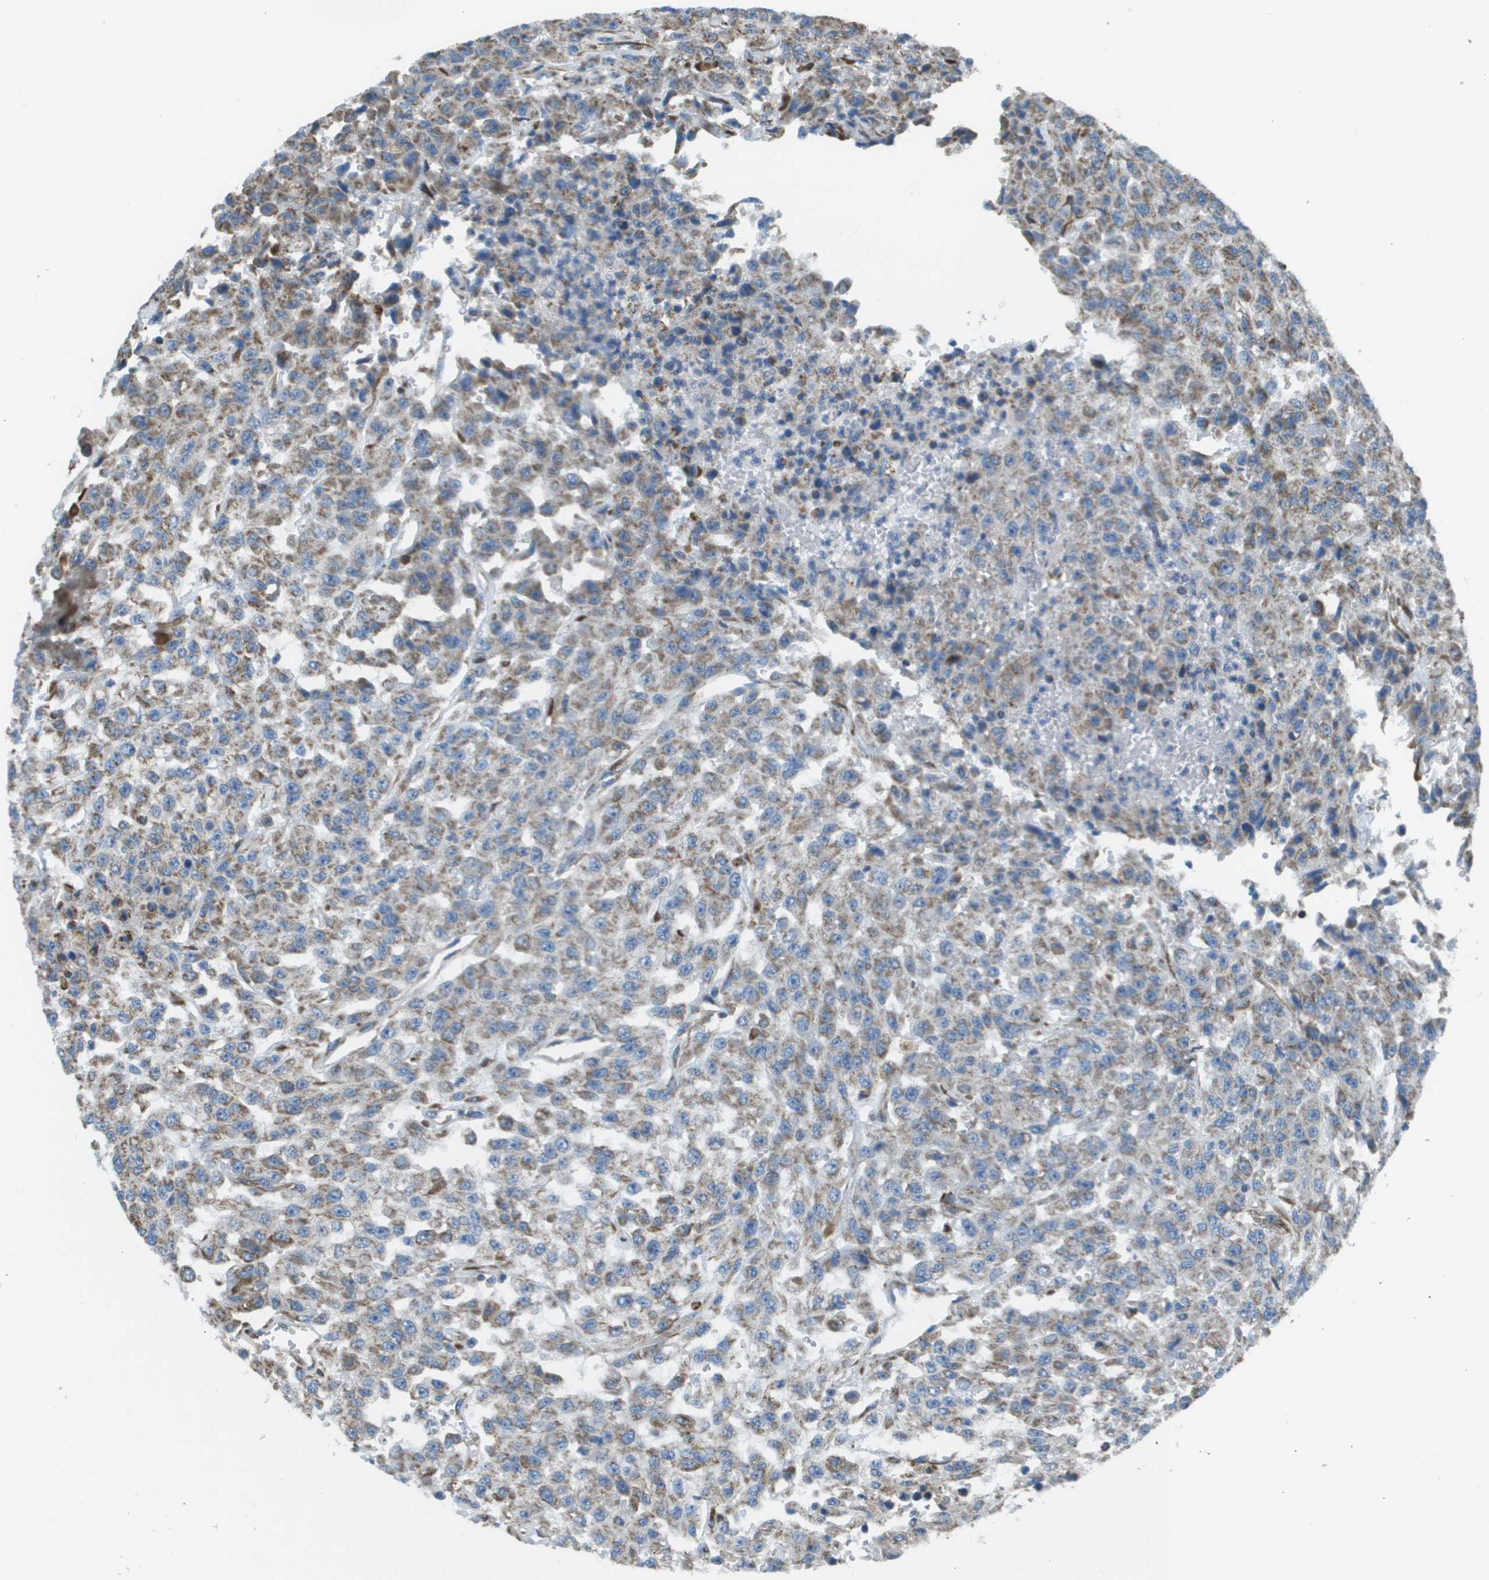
{"staining": {"intensity": "moderate", "quantity": ">75%", "location": "cytoplasmic/membranous"}, "tissue": "urothelial cancer", "cell_type": "Tumor cells", "image_type": "cancer", "snomed": [{"axis": "morphology", "description": "Urothelial carcinoma, High grade"}, {"axis": "topography", "description": "Urinary bladder"}], "caption": "Moderate cytoplasmic/membranous protein expression is appreciated in approximately >75% of tumor cells in urothelial cancer.", "gene": "TAOK3", "patient": {"sex": "male", "age": 46}}